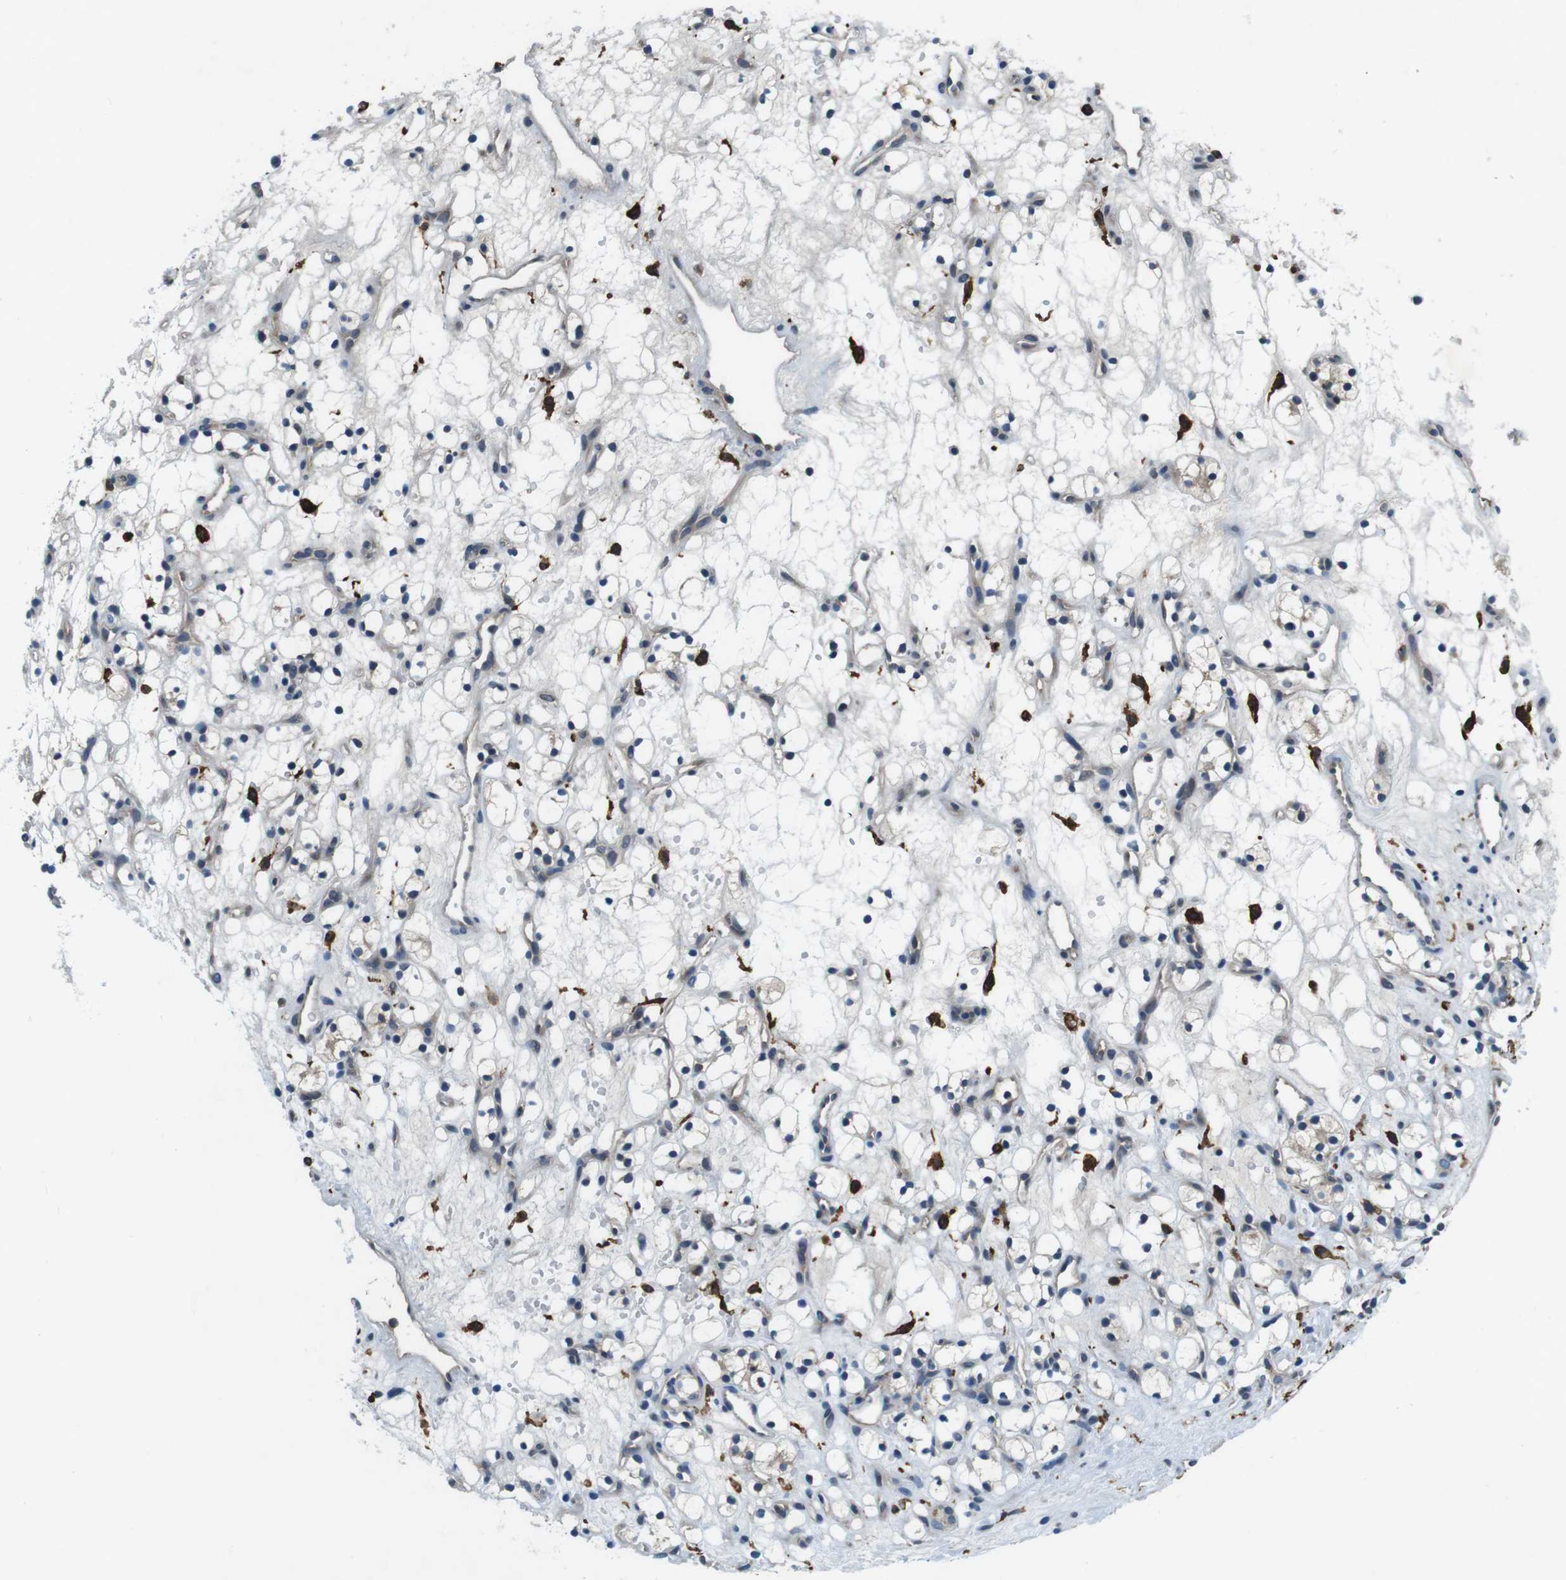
{"staining": {"intensity": "negative", "quantity": "none", "location": "none"}, "tissue": "renal cancer", "cell_type": "Tumor cells", "image_type": "cancer", "snomed": [{"axis": "morphology", "description": "Adenocarcinoma, NOS"}, {"axis": "topography", "description": "Kidney"}], "caption": "Tumor cells are negative for protein expression in human renal adenocarcinoma. (Brightfield microscopy of DAB immunohistochemistry (IHC) at high magnification).", "gene": "CD163L1", "patient": {"sex": "female", "age": 60}}